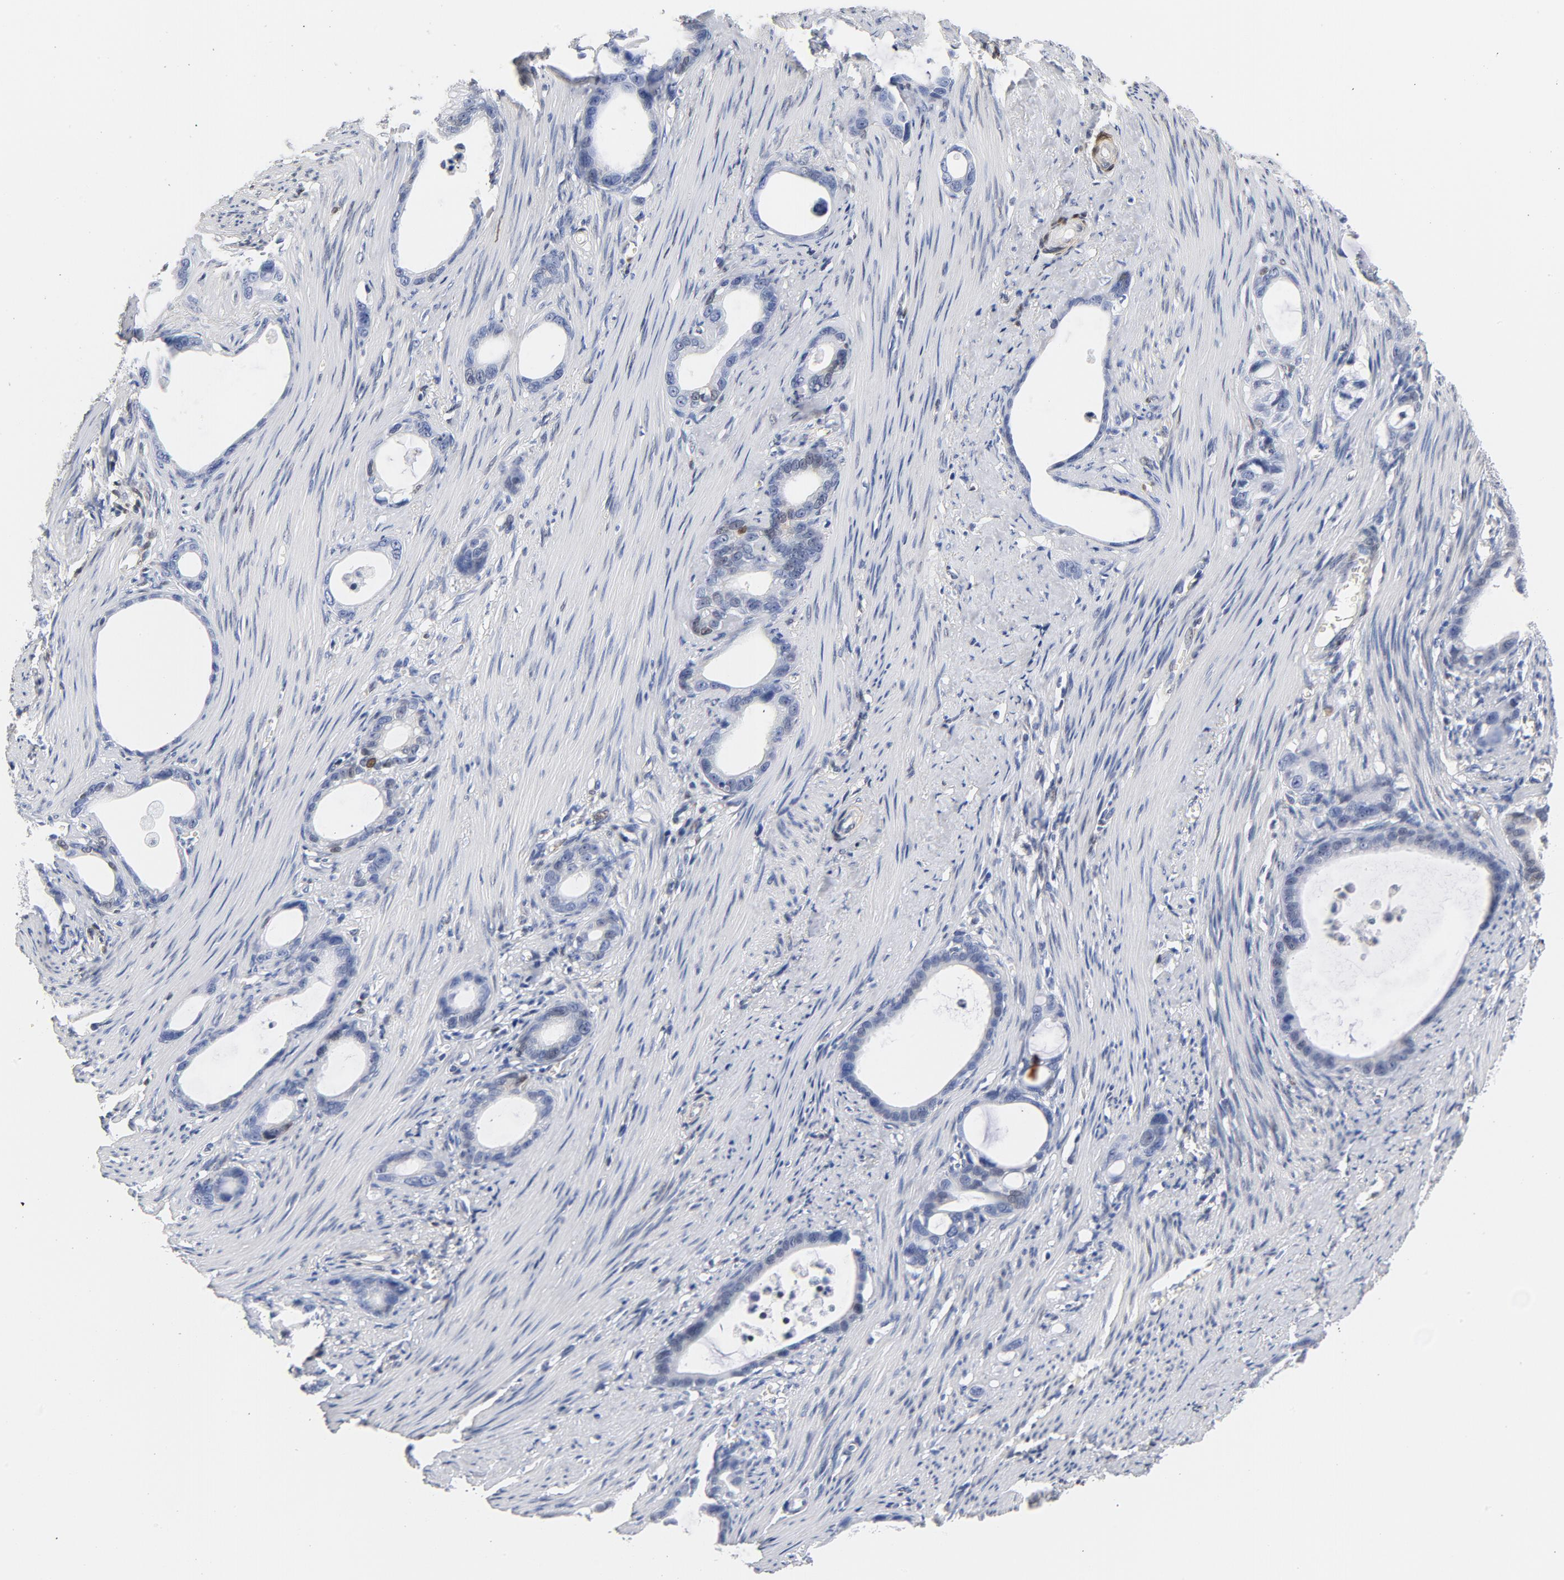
{"staining": {"intensity": "negative", "quantity": "none", "location": "none"}, "tissue": "stomach cancer", "cell_type": "Tumor cells", "image_type": "cancer", "snomed": [{"axis": "morphology", "description": "Adenocarcinoma, NOS"}, {"axis": "topography", "description": "Stomach"}], "caption": "The IHC micrograph has no significant staining in tumor cells of stomach adenocarcinoma tissue. (Stains: DAB immunohistochemistry (IHC) with hematoxylin counter stain, Microscopy: brightfield microscopy at high magnification).", "gene": "CDKN1B", "patient": {"sex": "female", "age": 75}}